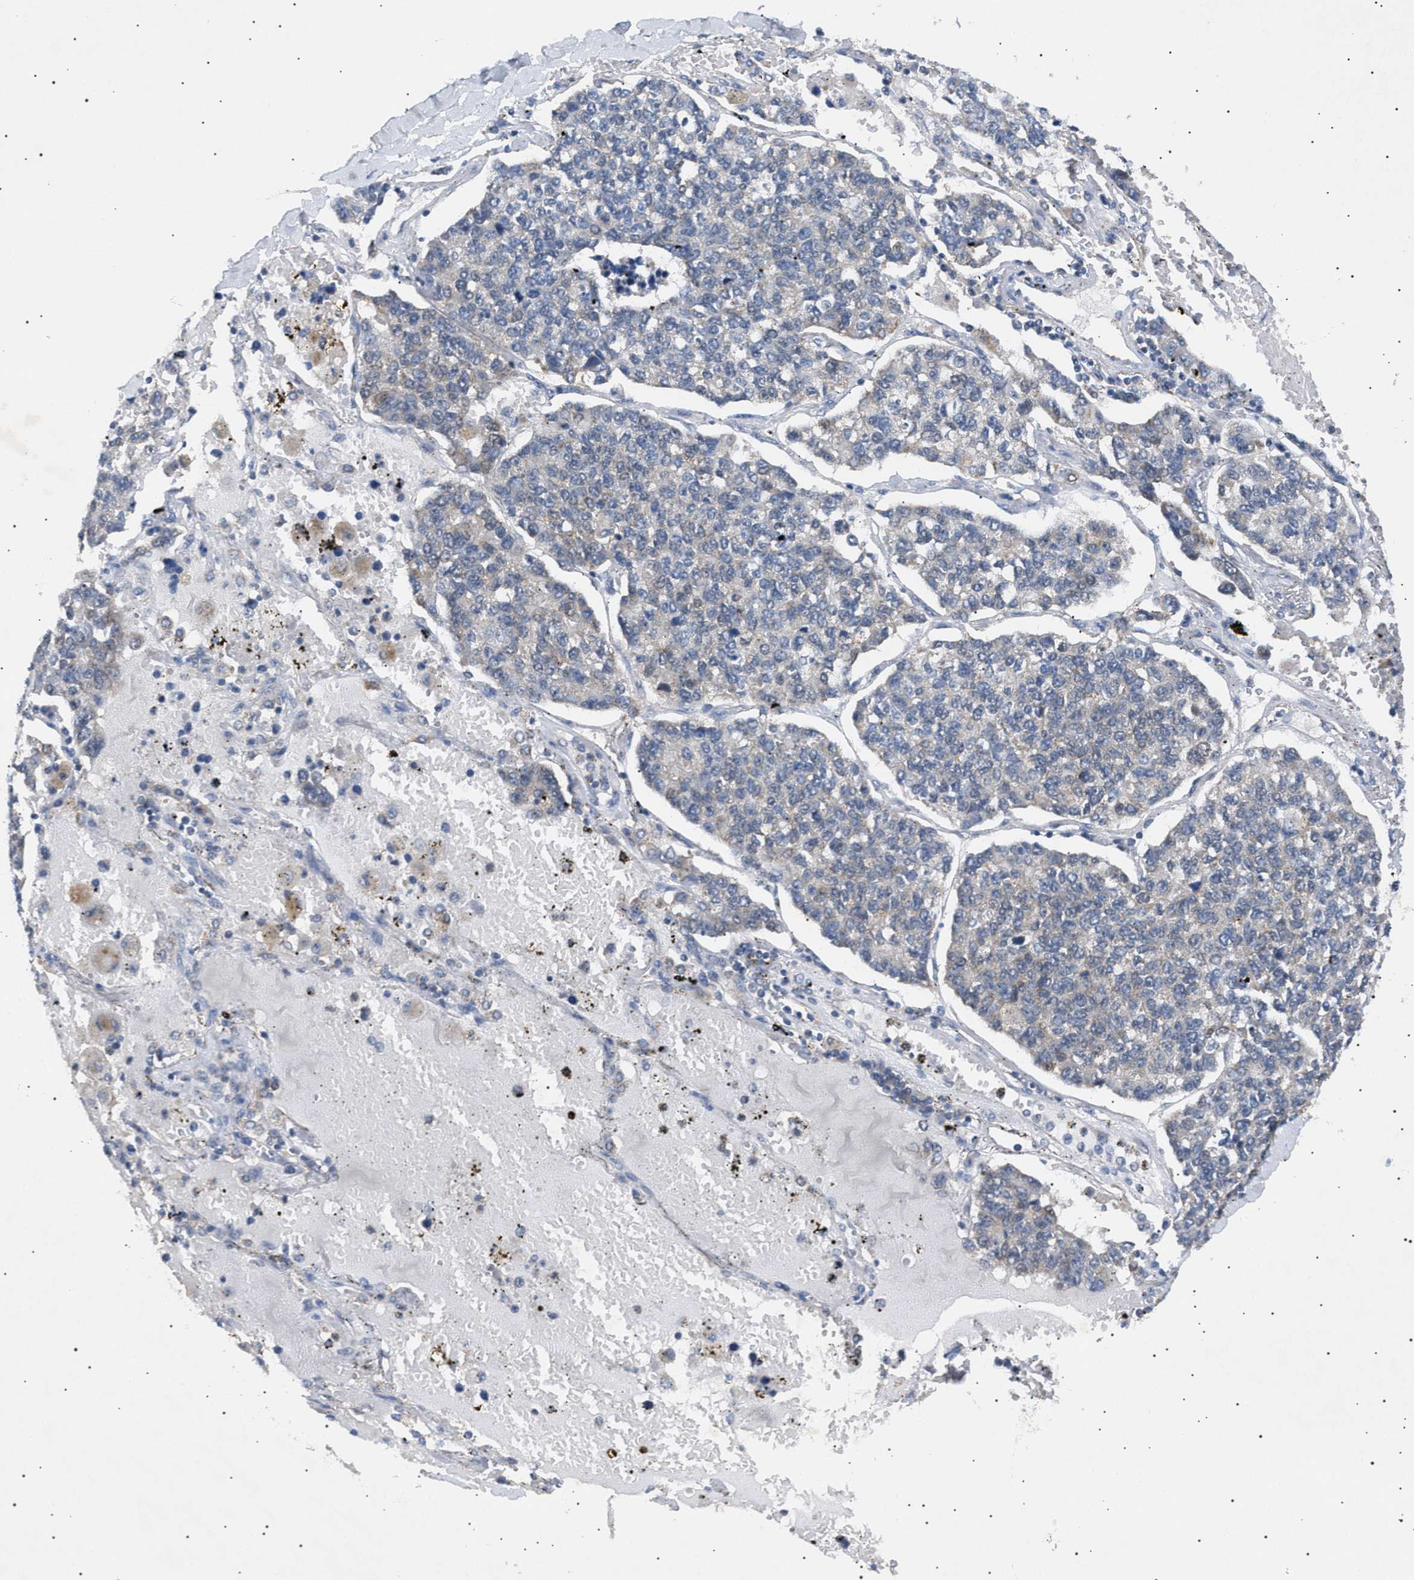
{"staining": {"intensity": "negative", "quantity": "none", "location": "none"}, "tissue": "lung cancer", "cell_type": "Tumor cells", "image_type": "cancer", "snomed": [{"axis": "morphology", "description": "Adenocarcinoma, NOS"}, {"axis": "topography", "description": "Lung"}], "caption": "Human adenocarcinoma (lung) stained for a protein using IHC reveals no positivity in tumor cells.", "gene": "SIRT5", "patient": {"sex": "male", "age": 49}}